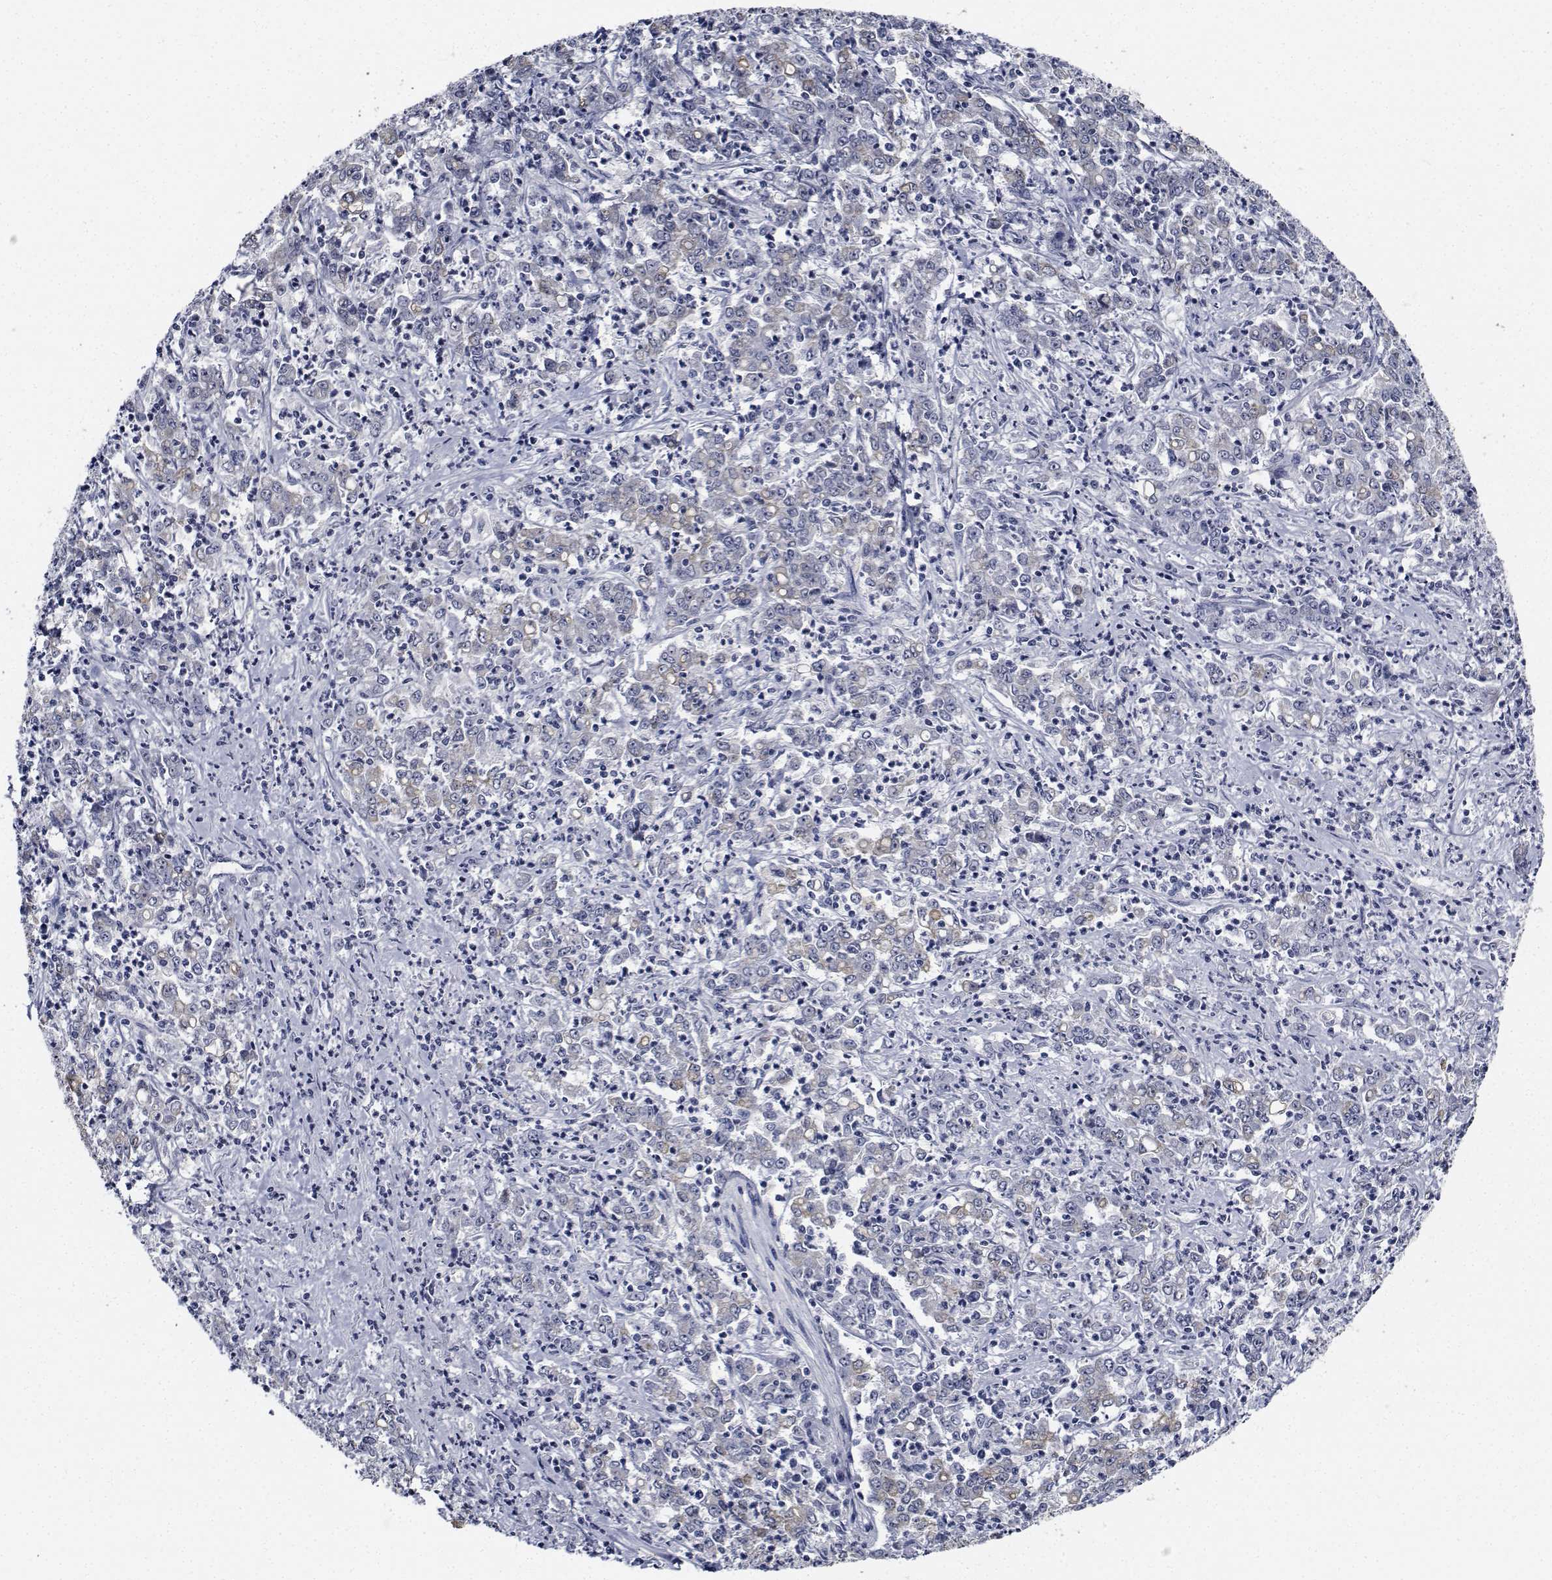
{"staining": {"intensity": "negative", "quantity": "none", "location": "none"}, "tissue": "stomach cancer", "cell_type": "Tumor cells", "image_type": "cancer", "snomed": [{"axis": "morphology", "description": "Adenocarcinoma, NOS"}, {"axis": "topography", "description": "Stomach, lower"}], "caption": "Human adenocarcinoma (stomach) stained for a protein using immunohistochemistry (IHC) displays no expression in tumor cells.", "gene": "NVL", "patient": {"sex": "female", "age": 71}}